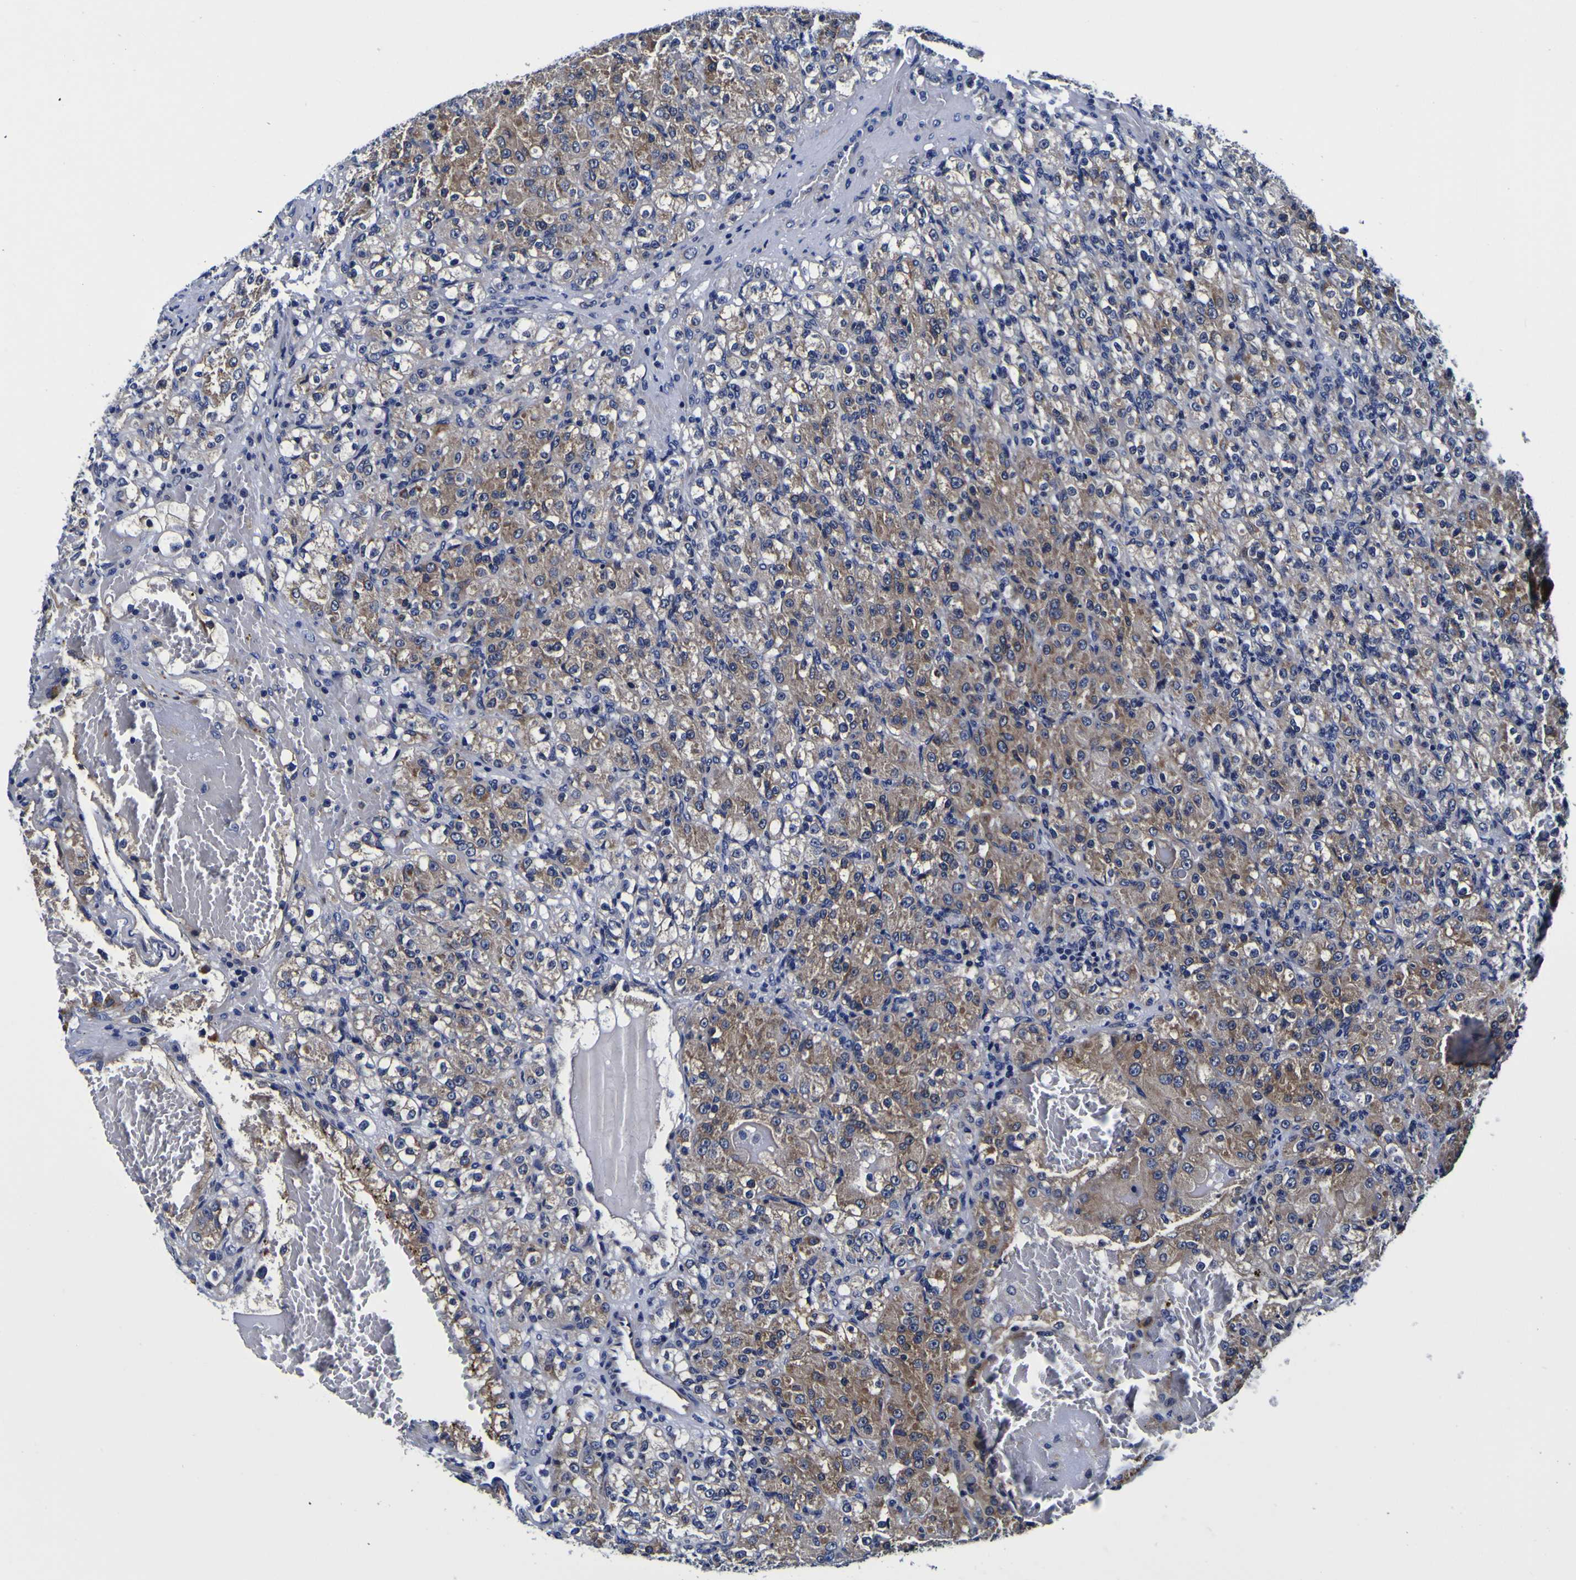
{"staining": {"intensity": "moderate", "quantity": "25%-75%", "location": "cytoplasmic/membranous"}, "tissue": "renal cancer", "cell_type": "Tumor cells", "image_type": "cancer", "snomed": [{"axis": "morphology", "description": "Adenocarcinoma, NOS"}, {"axis": "topography", "description": "Kidney"}], "caption": "Renal cancer was stained to show a protein in brown. There is medium levels of moderate cytoplasmic/membranous expression in approximately 25%-75% of tumor cells. (IHC, brightfield microscopy, high magnification).", "gene": "PDLIM4", "patient": {"sex": "male", "age": 61}}